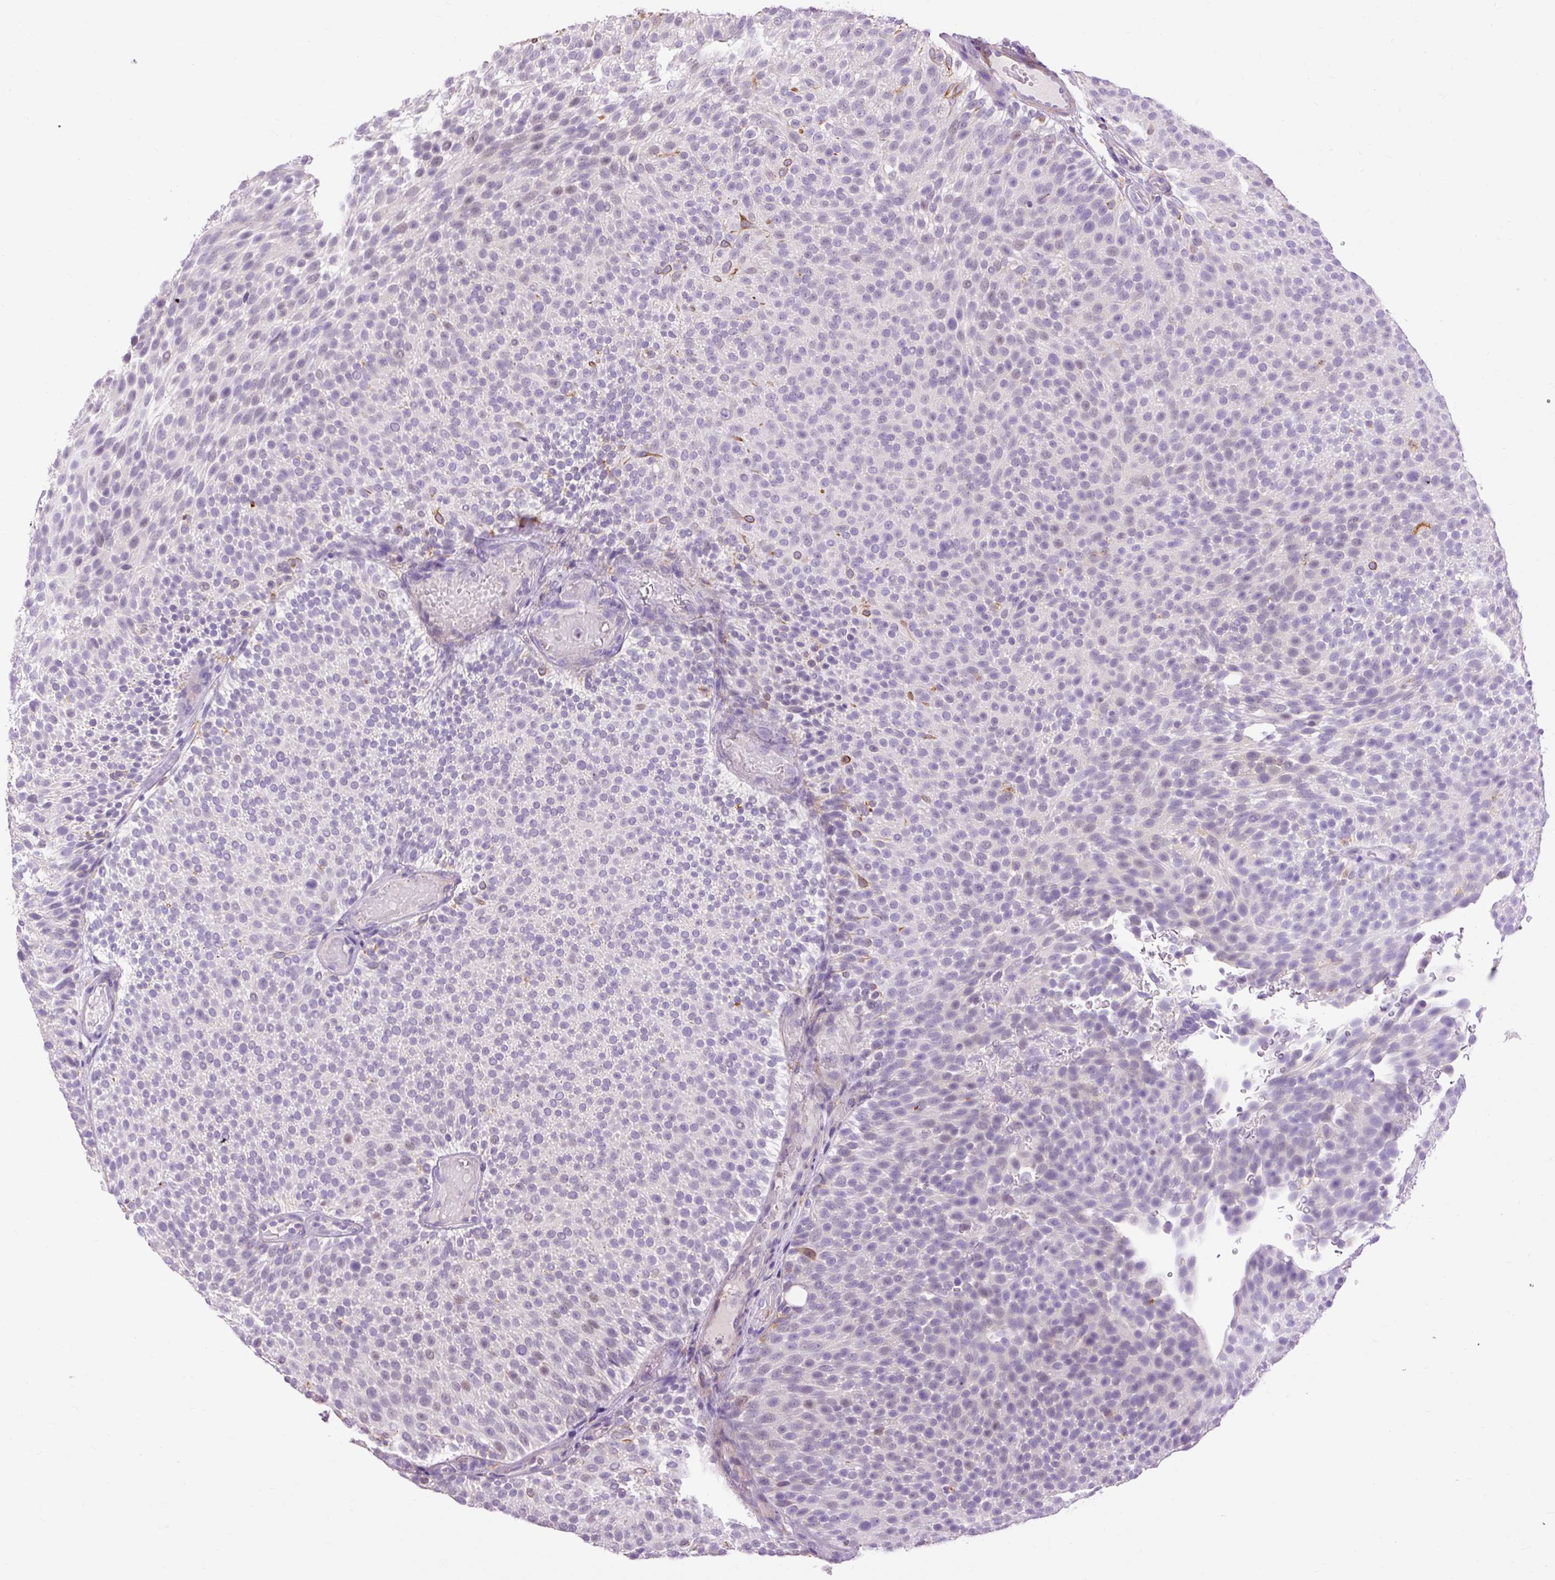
{"staining": {"intensity": "weak", "quantity": "<25%", "location": "nuclear"}, "tissue": "urothelial cancer", "cell_type": "Tumor cells", "image_type": "cancer", "snomed": [{"axis": "morphology", "description": "Urothelial carcinoma, Low grade"}, {"axis": "topography", "description": "Urinary bladder"}], "caption": "The photomicrograph shows no staining of tumor cells in low-grade urothelial carcinoma.", "gene": "LY86", "patient": {"sex": "male", "age": 78}}